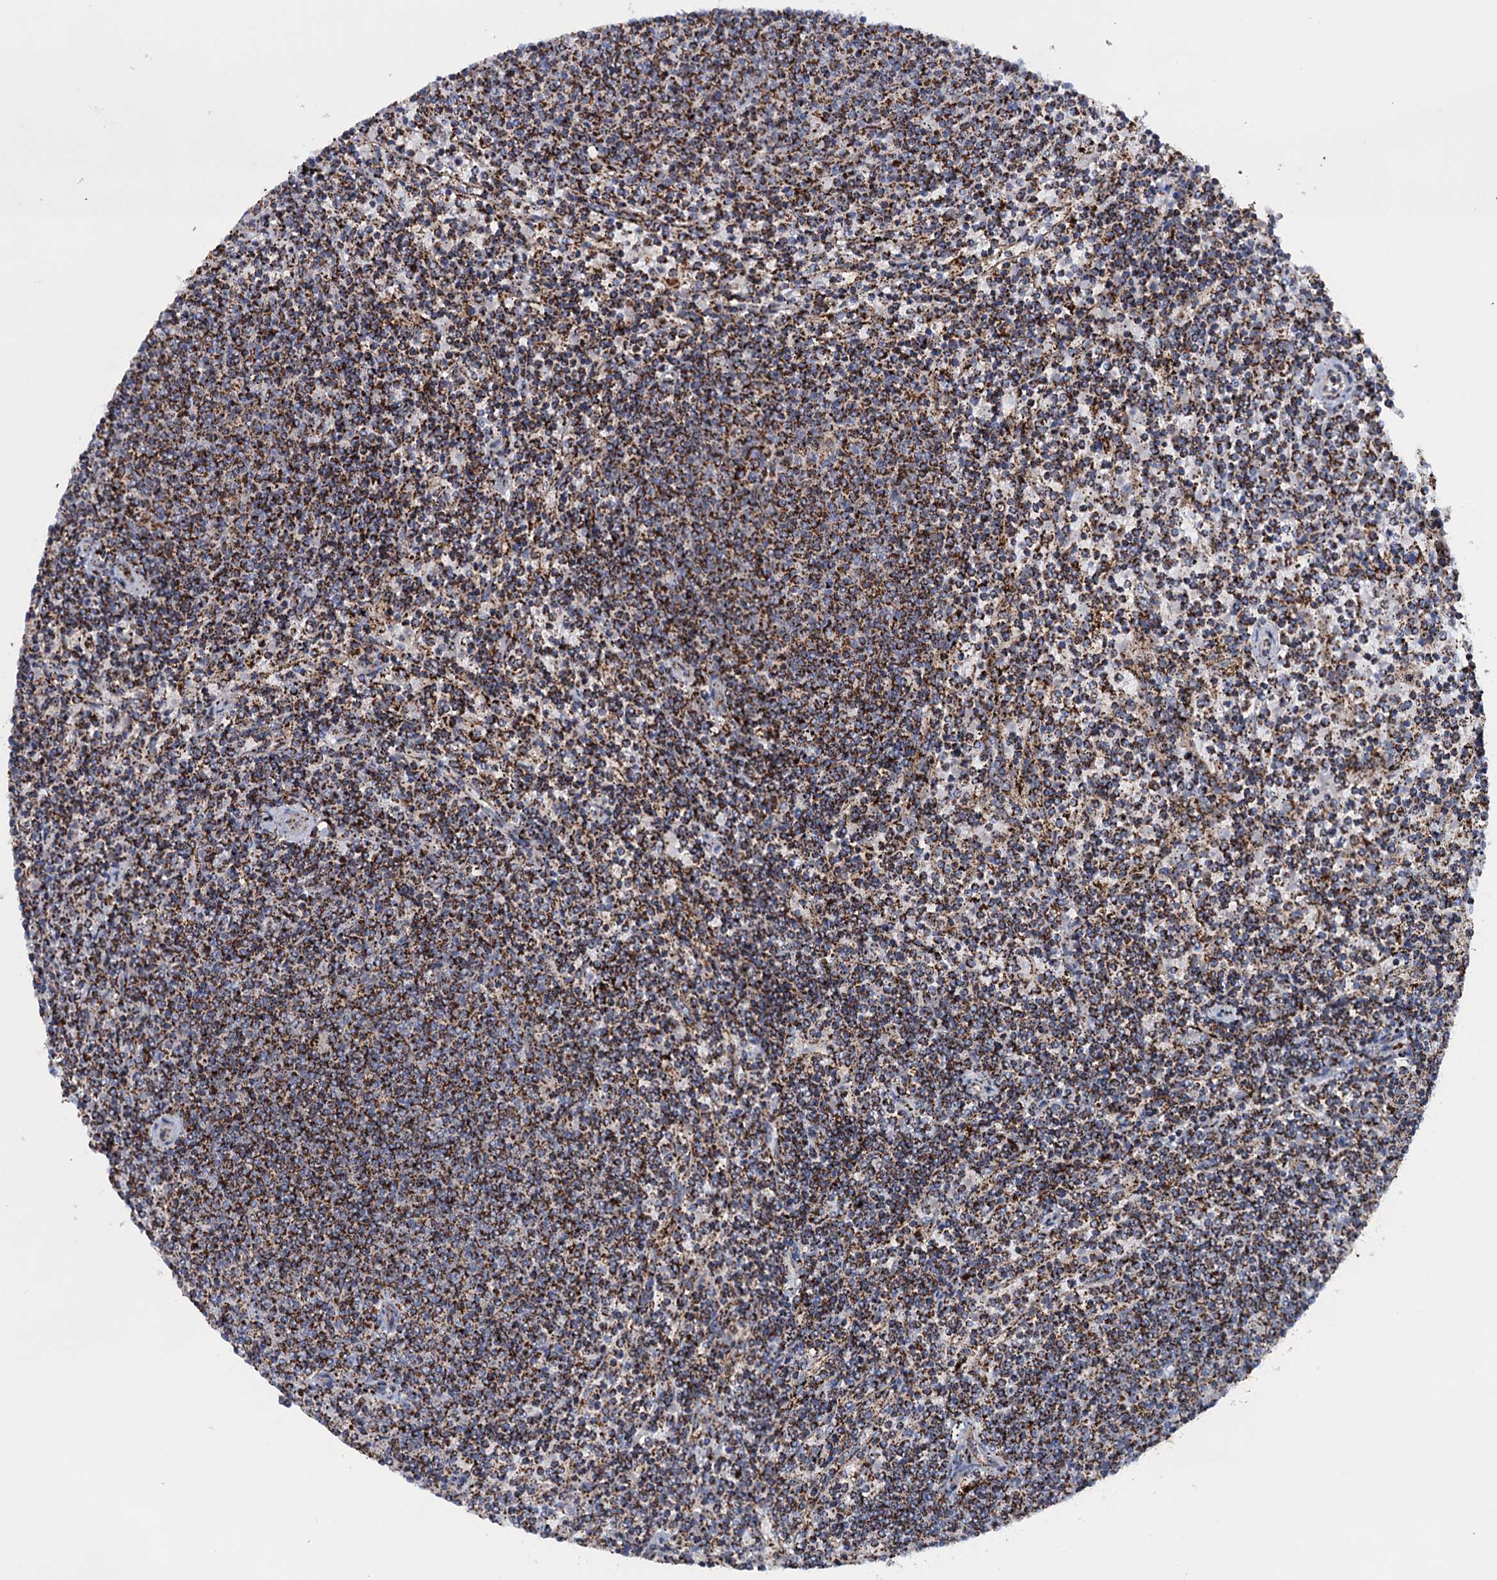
{"staining": {"intensity": "strong", "quantity": ">75%", "location": "cytoplasmic/membranous"}, "tissue": "lymphoma", "cell_type": "Tumor cells", "image_type": "cancer", "snomed": [{"axis": "morphology", "description": "Malignant lymphoma, non-Hodgkin's type, Low grade"}, {"axis": "topography", "description": "Spleen"}], "caption": "Human lymphoma stained with a brown dye displays strong cytoplasmic/membranous positive expression in approximately >75% of tumor cells.", "gene": "GTPBP3", "patient": {"sex": "female", "age": 50}}